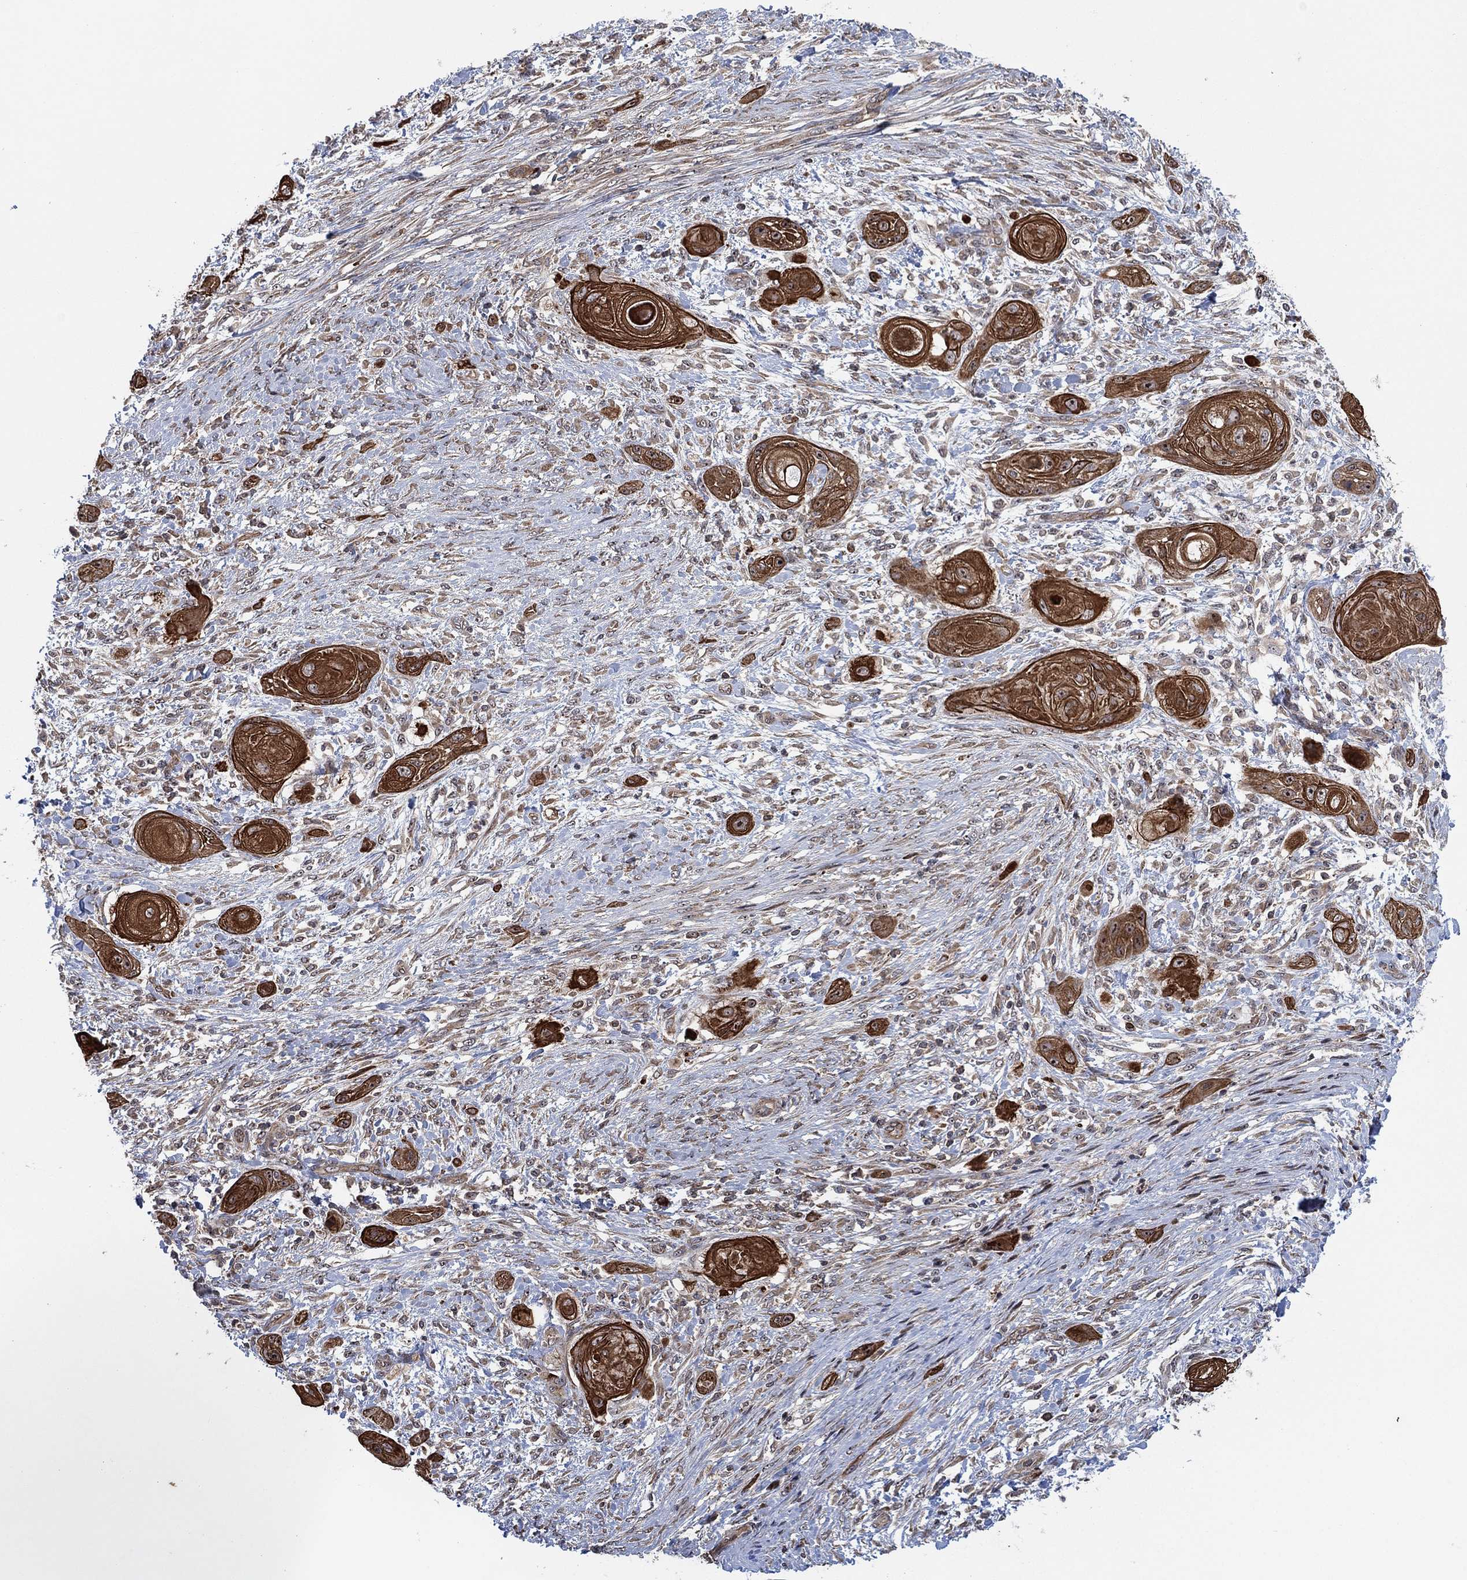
{"staining": {"intensity": "strong", "quantity": ">75%", "location": "cytoplasmic/membranous"}, "tissue": "skin cancer", "cell_type": "Tumor cells", "image_type": "cancer", "snomed": [{"axis": "morphology", "description": "Squamous cell carcinoma, NOS"}, {"axis": "topography", "description": "Skin"}], "caption": "High-magnification brightfield microscopy of skin cancer (squamous cell carcinoma) stained with DAB (brown) and counterstained with hematoxylin (blue). tumor cells exhibit strong cytoplasmic/membranous expression is seen in approximately>75% of cells.", "gene": "TMCO1", "patient": {"sex": "male", "age": 62}}